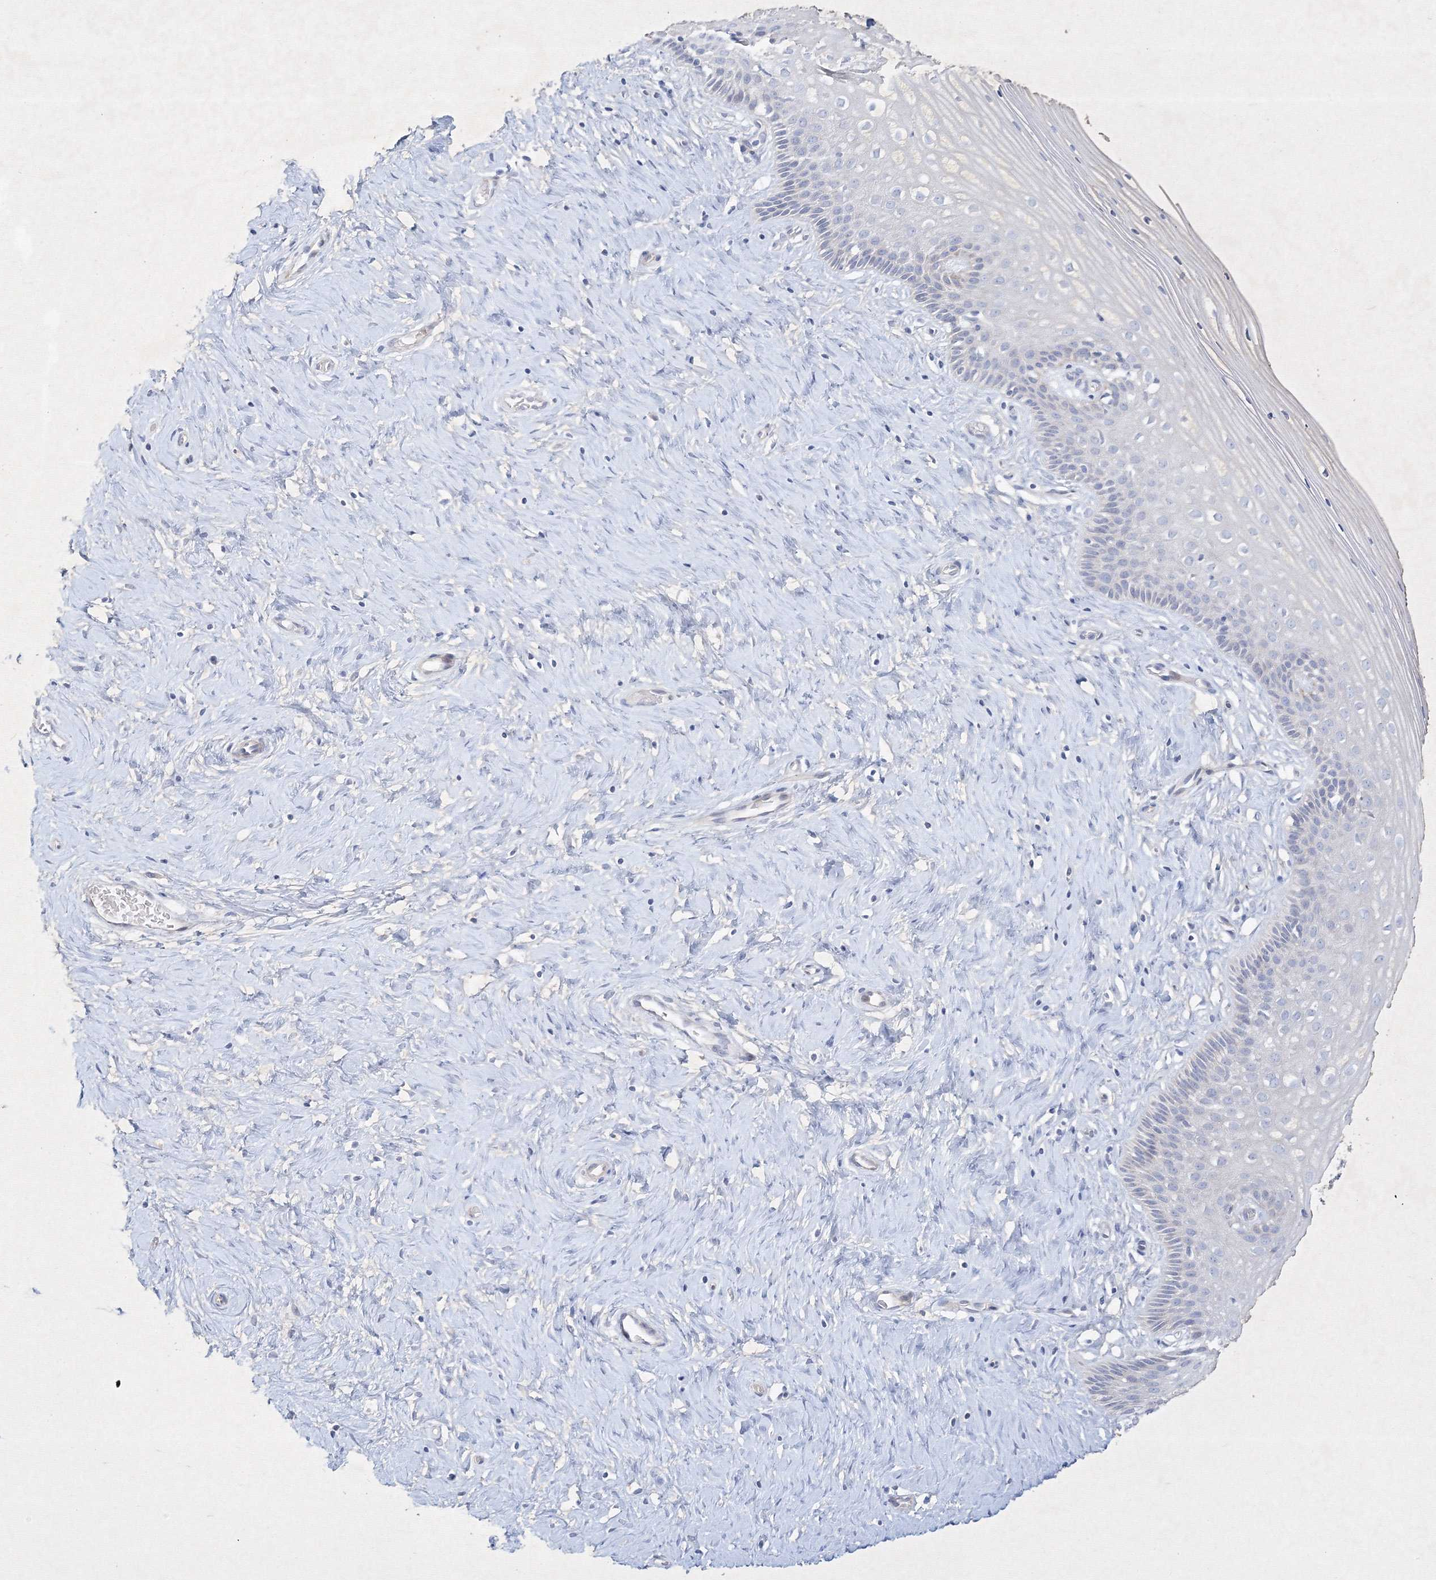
{"staining": {"intensity": "negative", "quantity": "none", "location": "none"}, "tissue": "cervix", "cell_type": "Glandular cells", "image_type": "normal", "snomed": [{"axis": "morphology", "description": "Normal tissue, NOS"}, {"axis": "topography", "description": "Cervix"}], "caption": "Image shows no significant protein expression in glandular cells of benign cervix. (DAB (3,3'-diaminobenzidine) immunohistochemistry (IHC), high magnification).", "gene": "CXXC4", "patient": {"sex": "female", "age": 33}}